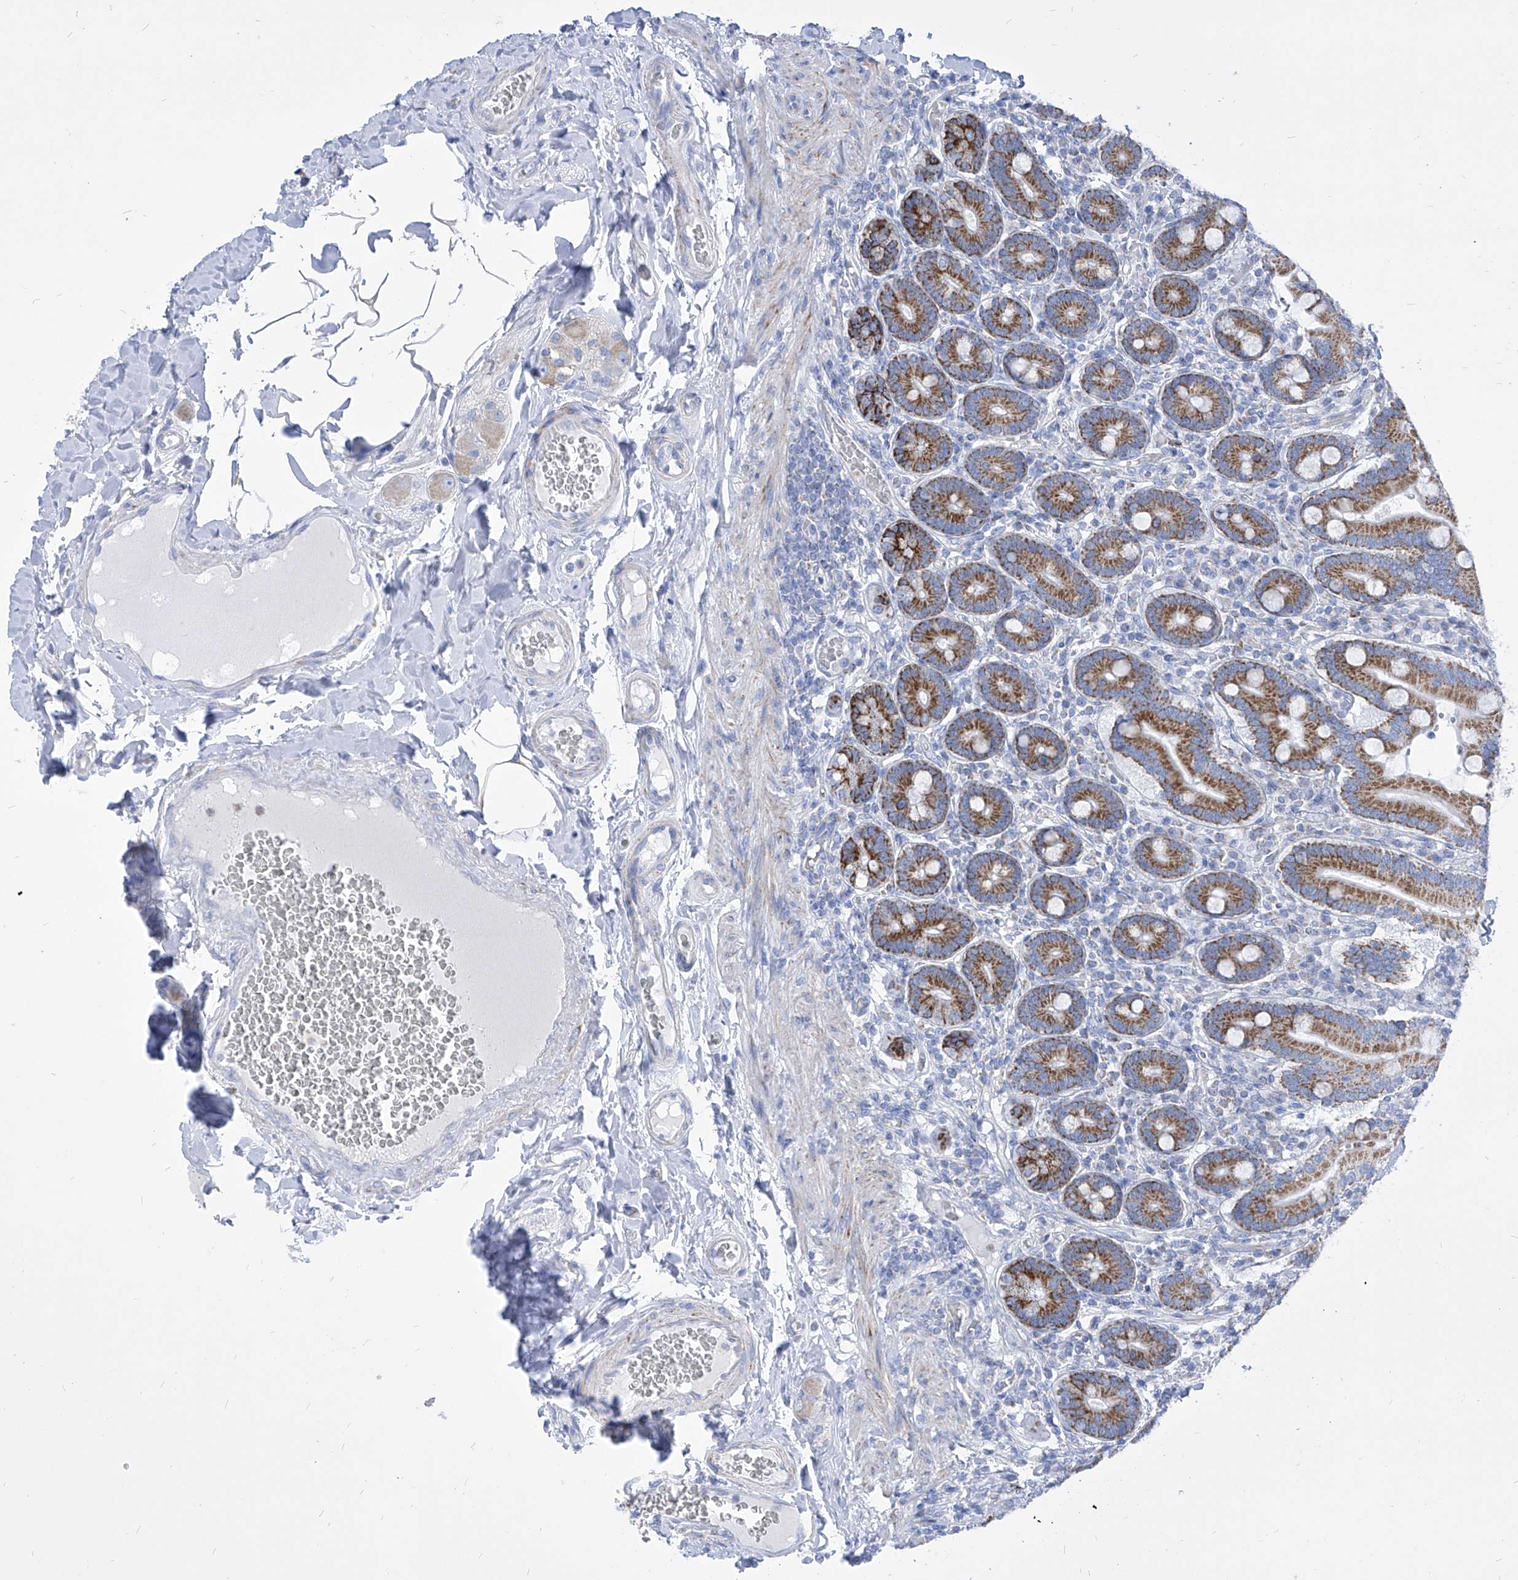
{"staining": {"intensity": "strong", "quantity": ">75%", "location": "cytoplasmic/membranous"}, "tissue": "duodenum", "cell_type": "Glandular cells", "image_type": "normal", "snomed": [{"axis": "morphology", "description": "Normal tissue, NOS"}, {"axis": "topography", "description": "Duodenum"}], "caption": "An image showing strong cytoplasmic/membranous positivity in about >75% of glandular cells in benign duodenum, as visualized by brown immunohistochemical staining.", "gene": "COQ3", "patient": {"sex": "female", "age": 62}}